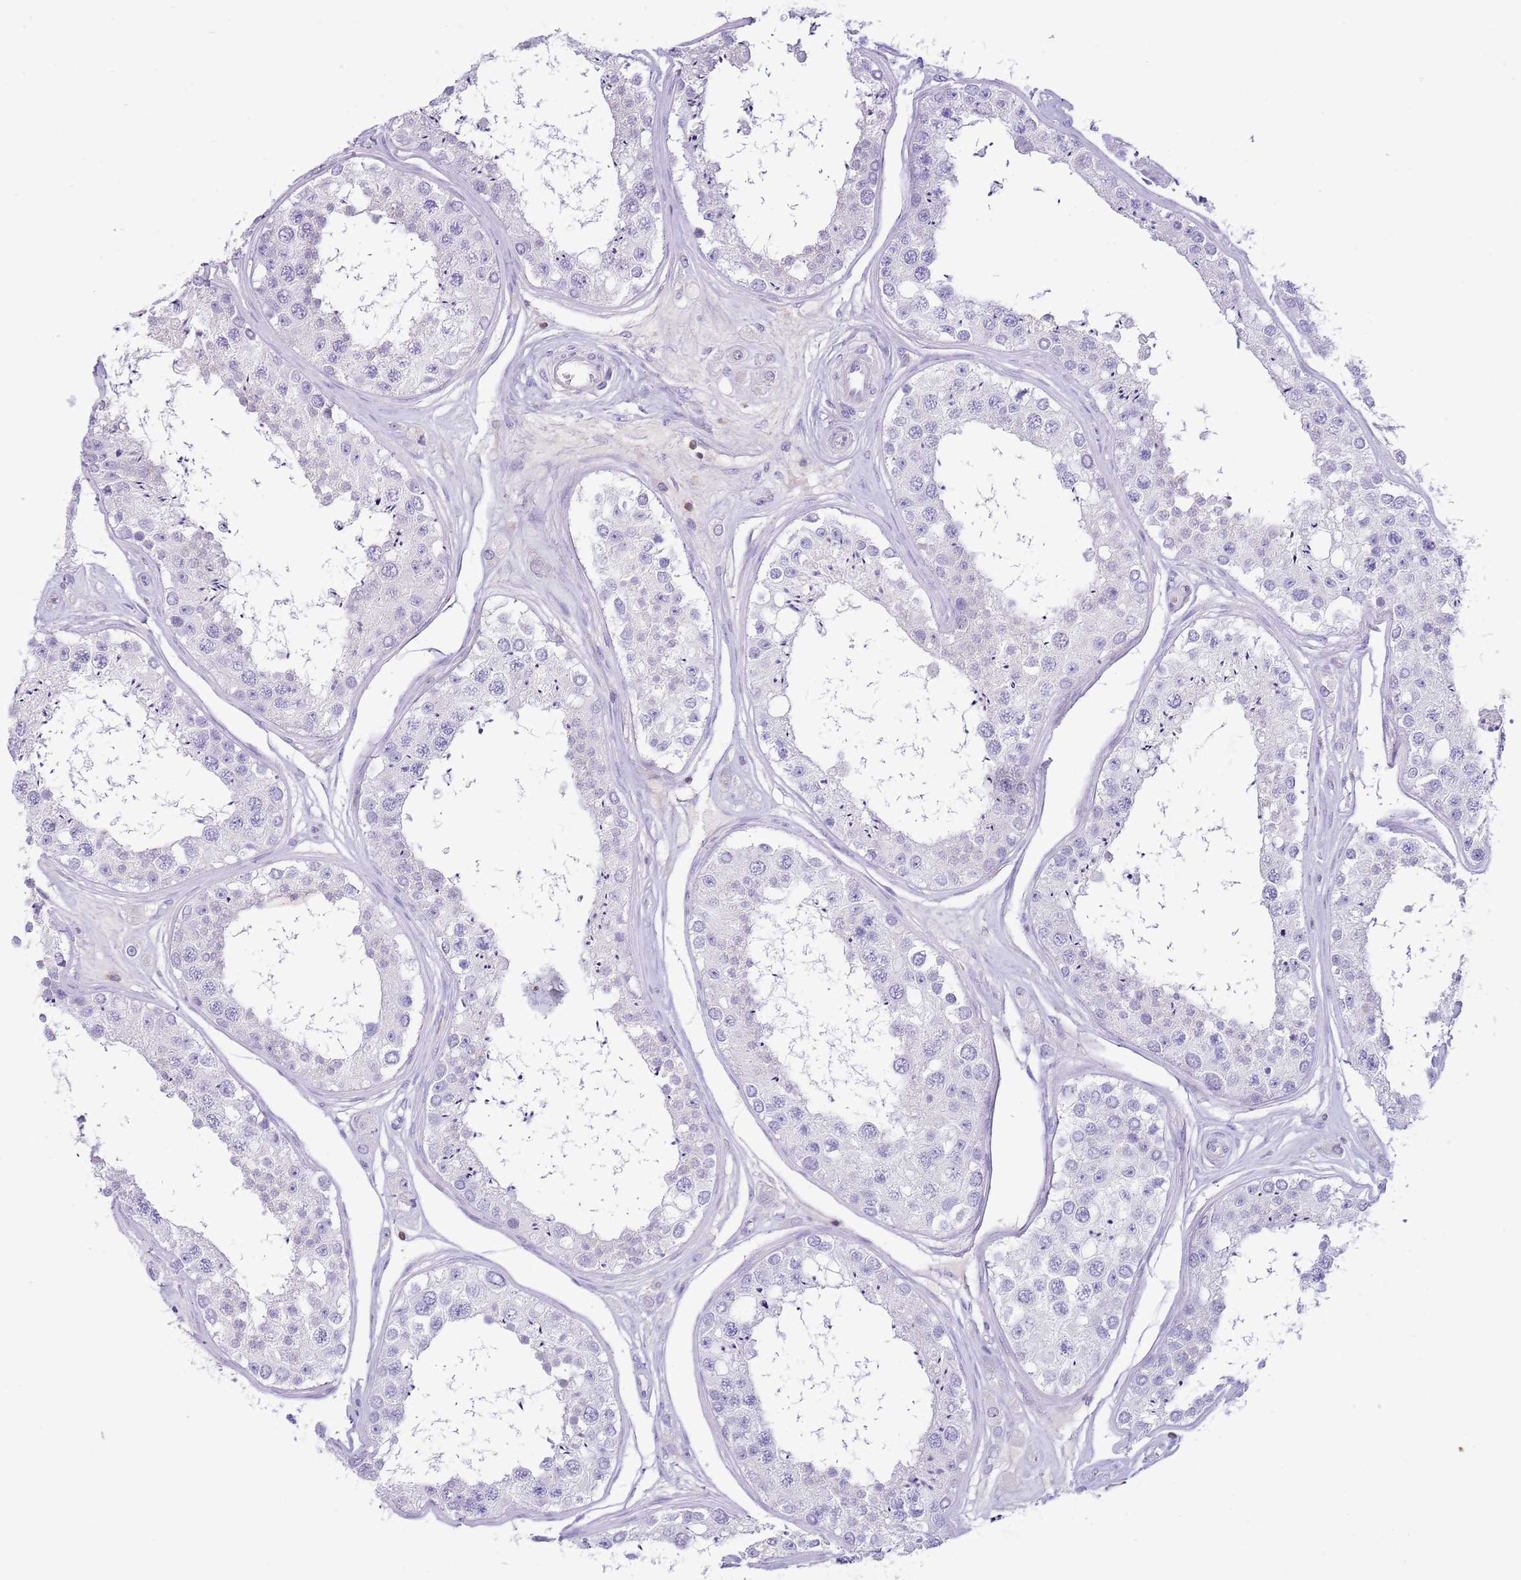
{"staining": {"intensity": "negative", "quantity": "none", "location": "none"}, "tissue": "testis", "cell_type": "Cells in seminiferous ducts", "image_type": "normal", "snomed": [{"axis": "morphology", "description": "Normal tissue, NOS"}, {"axis": "topography", "description": "Testis"}], "caption": "Protein analysis of normal testis displays no significant staining in cells in seminiferous ducts.", "gene": "OR4Q3", "patient": {"sex": "male", "age": 25}}